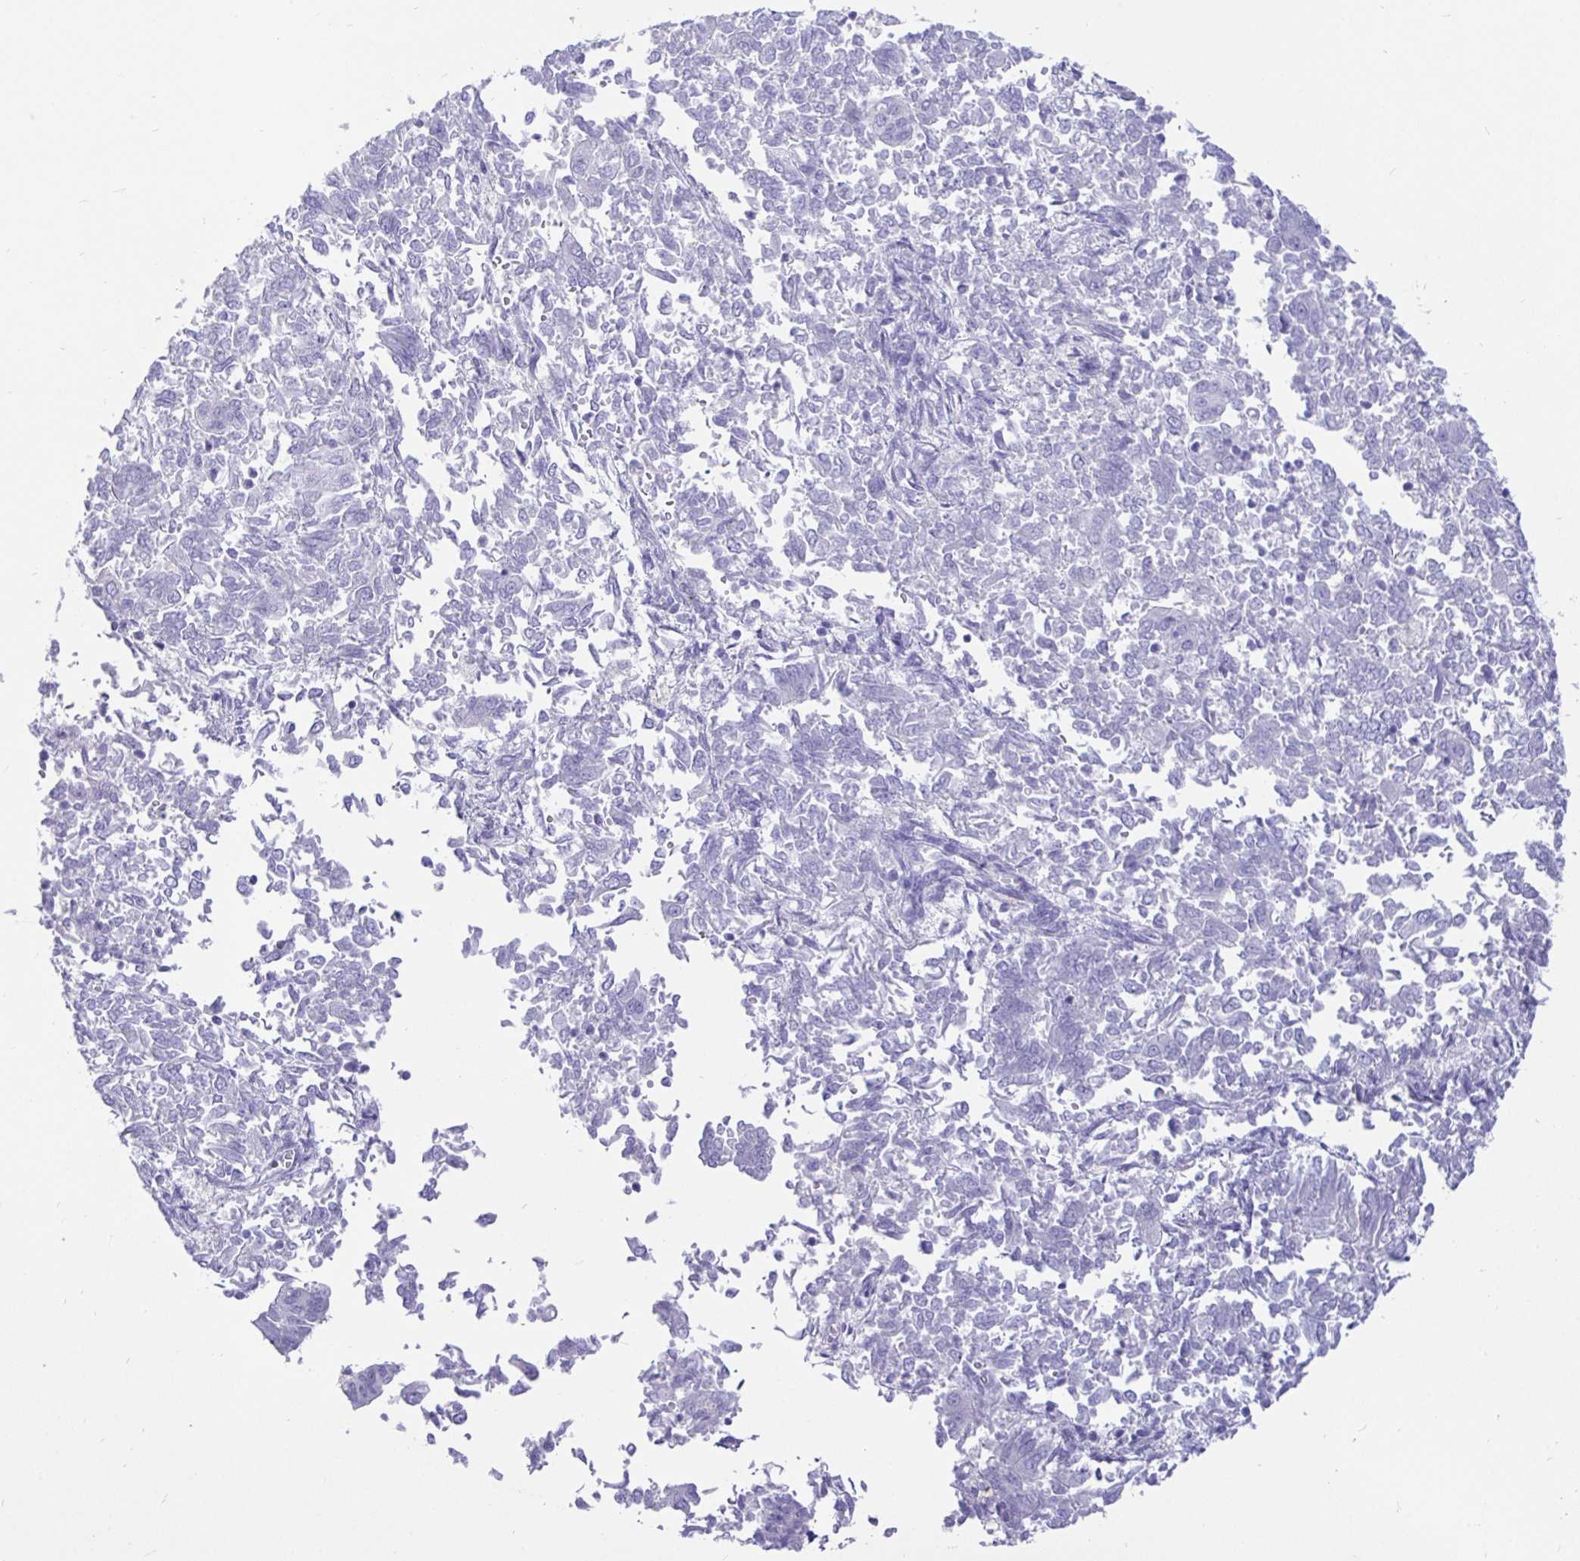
{"staining": {"intensity": "negative", "quantity": "none", "location": "none"}, "tissue": "endometrial cancer", "cell_type": "Tumor cells", "image_type": "cancer", "snomed": [{"axis": "morphology", "description": "Adenocarcinoma, NOS"}, {"axis": "topography", "description": "Endometrium"}], "caption": "Immunohistochemical staining of adenocarcinoma (endometrial) shows no significant staining in tumor cells.", "gene": "TPTE", "patient": {"sex": "female", "age": 65}}